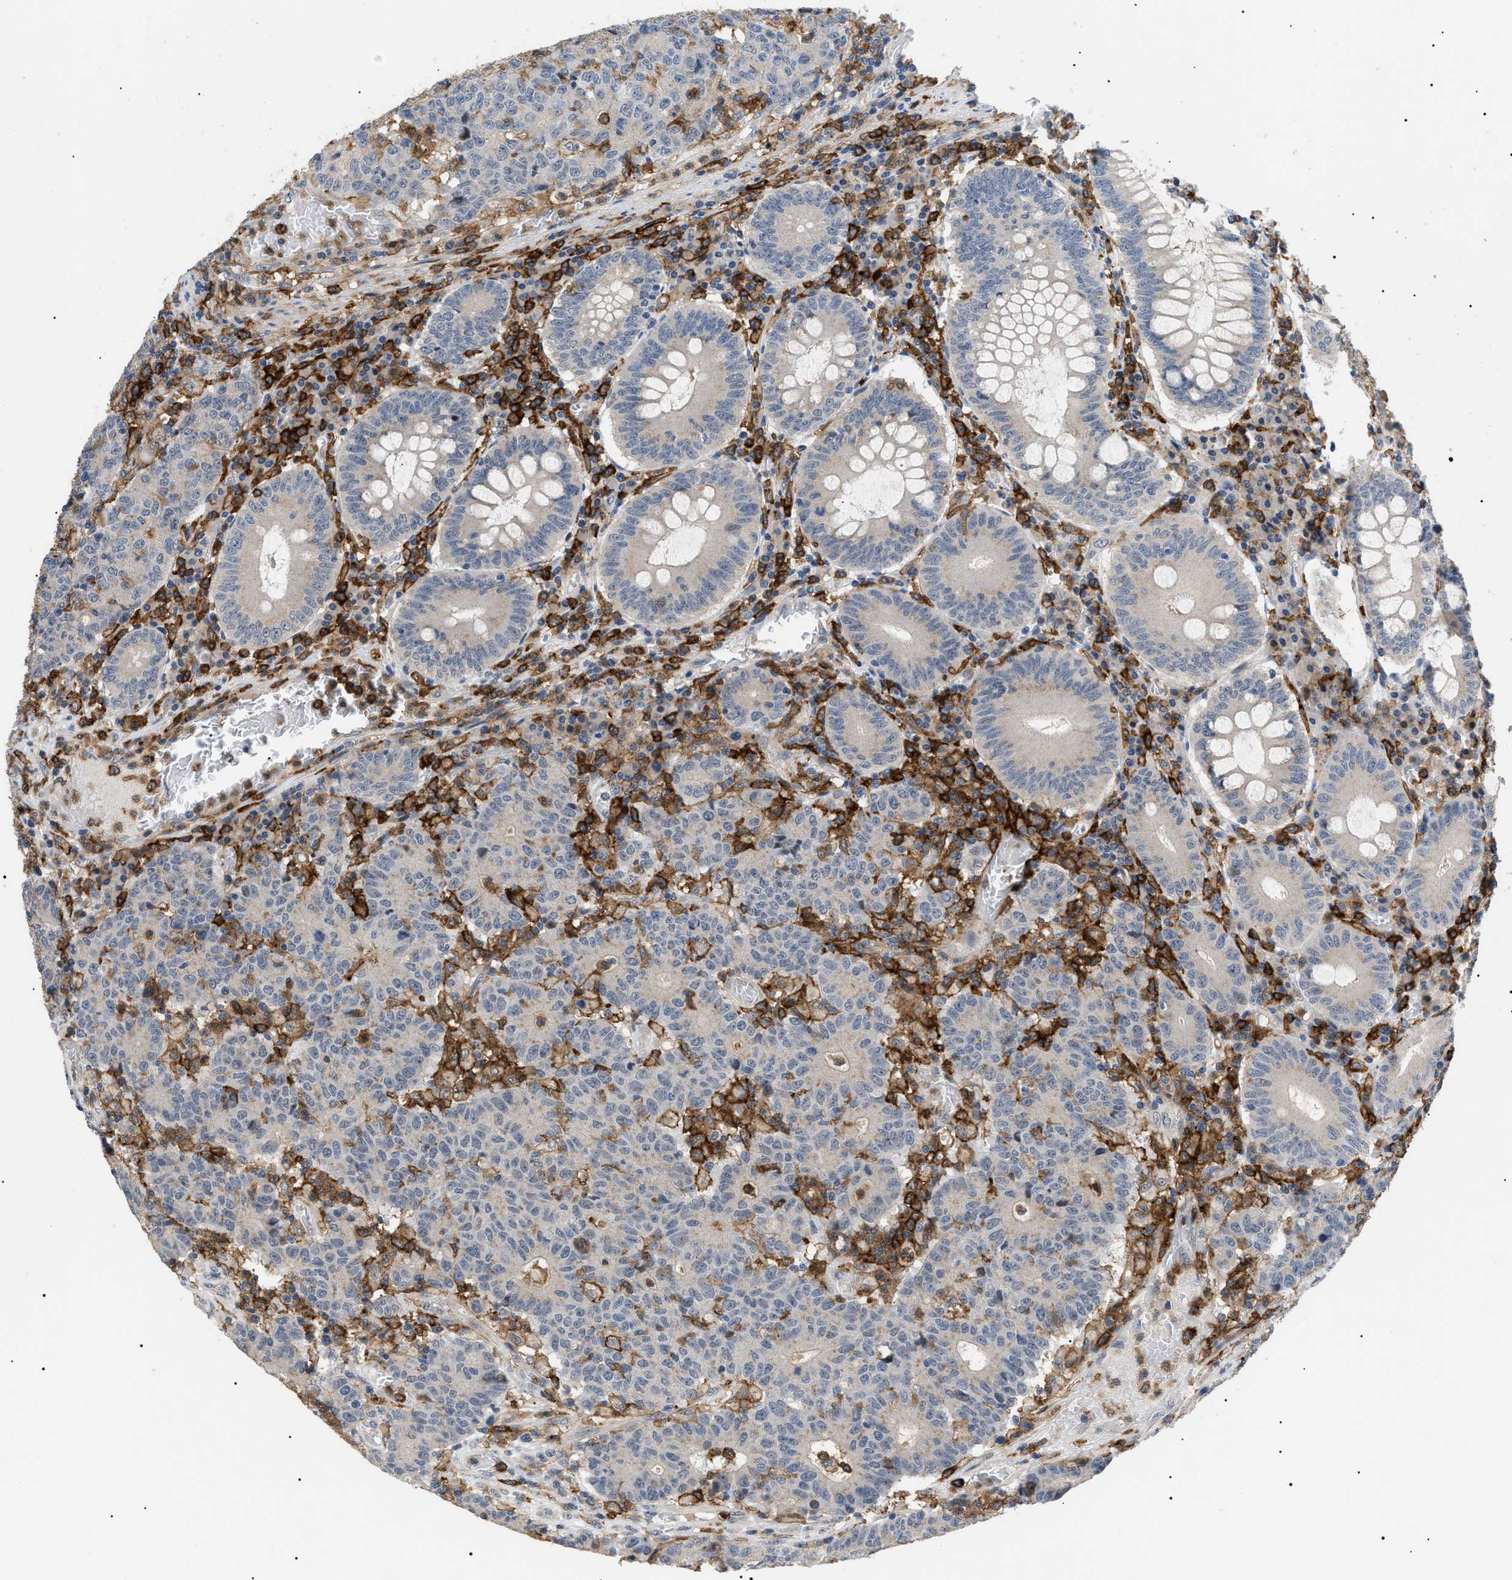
{"staining": {"intensity": "weak", "quantity": "25%-75%", "location": "cytoplasmic/membranous"}, "tissue": "colorectal cancer", "cell_type": "Tumor cells", "image_type": "cancer", "snomed": [{"axis": "morphology", "description": "Normal tissue, NOS"}, {"axis": "morphology", "description": "Adenocarcinoma, NOS"}, {"axis": "topography", "description": "Colon"}], "caption": "Protein staining by immunohistochemistry demonstrates weak cytoplasmic/membranous positivity in about 25%-75% of tumor cells in adenocarcinoma (colorectal).", "gene": "CD300A", "patient": {"sex": "female", "age": 75}}